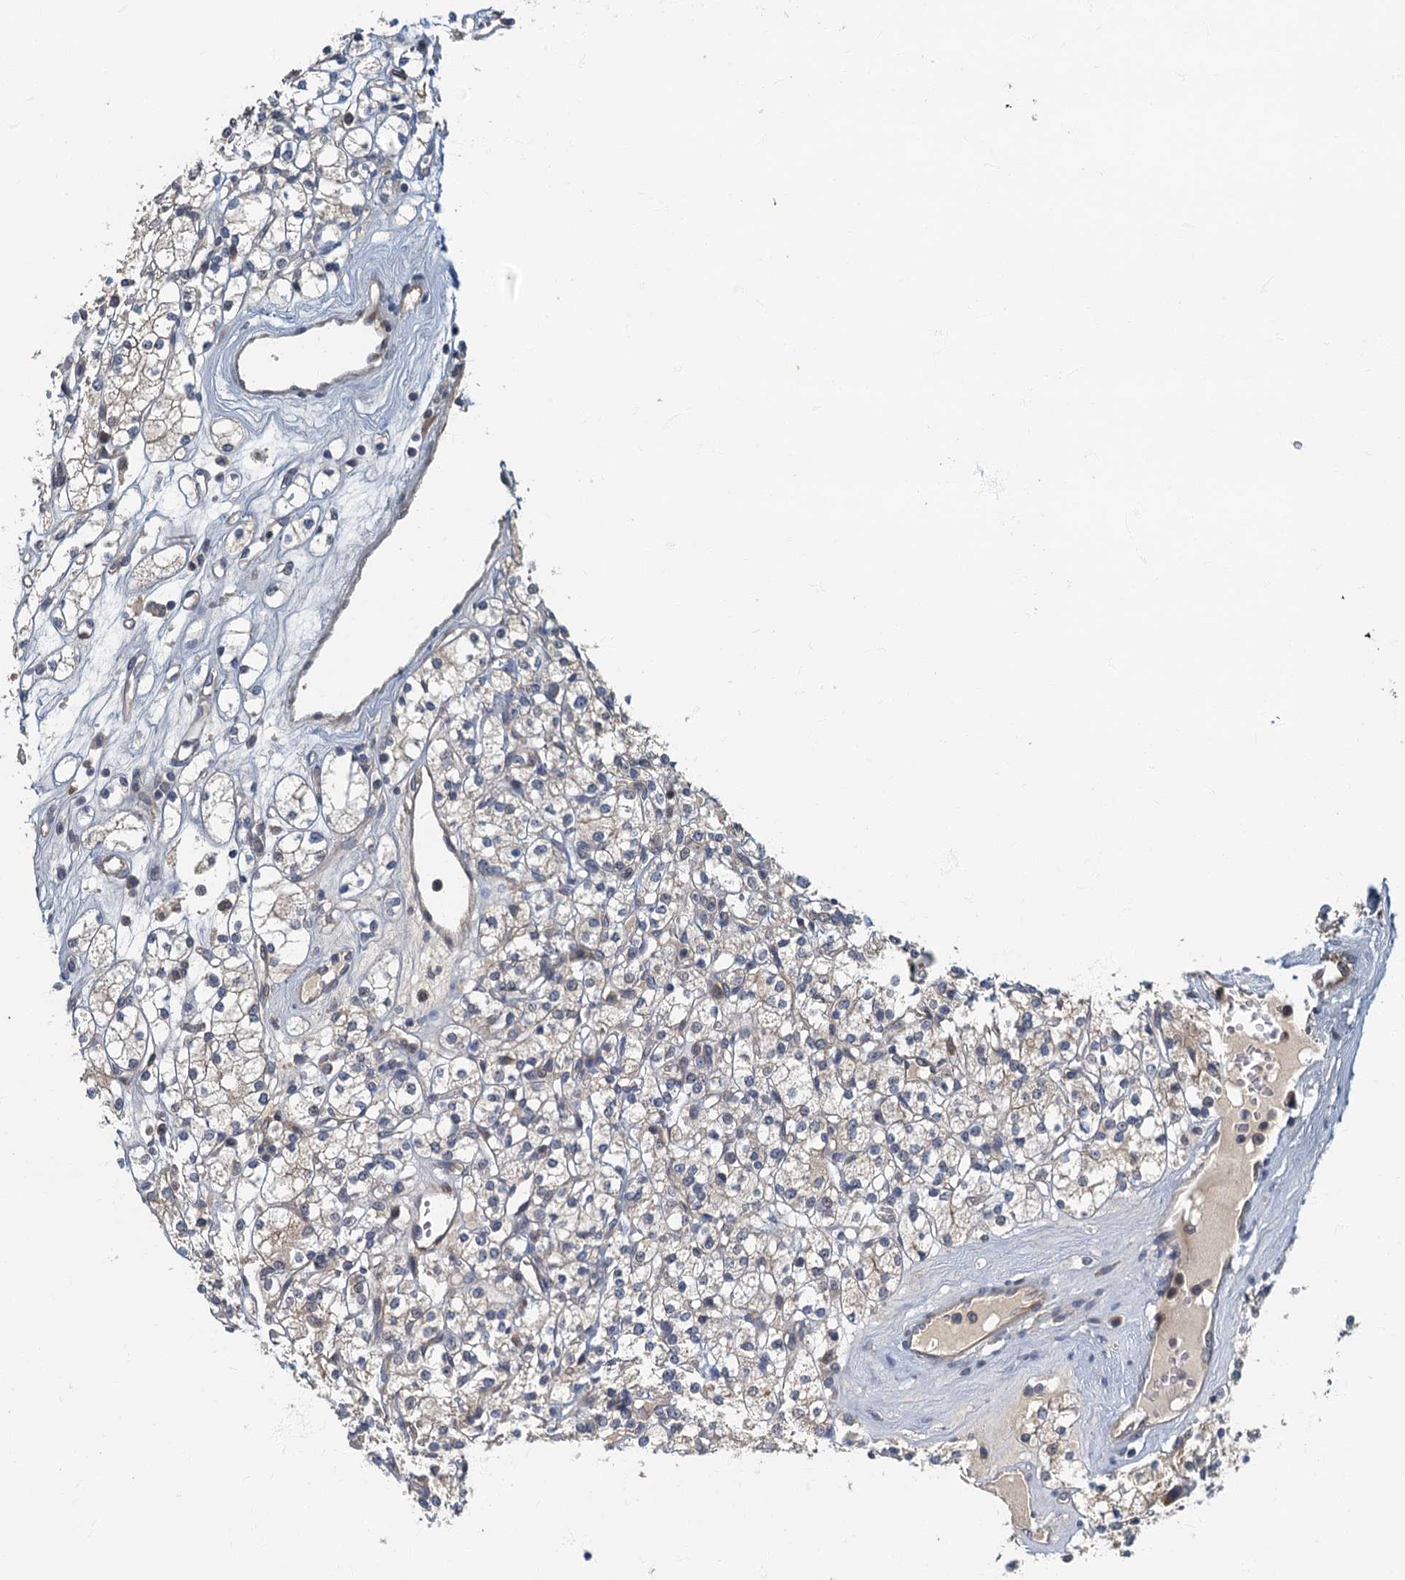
{"staining": {"intensity": "weak", "quantity": "<25%", "location": "cytoplasmic/membranous"}, "tissue": "renal cancer", "cell_type": "Tumor cells", "image_type": "cancer", "snomed": [{"axis": "morphology", "description": "Adenocarcinoma, NOS"}, {"axis": "topography", "description": "Kidney"}], "caption": "High magnification brightfield microscopy of renal cancer stained with DAB (brown) and counterstained with hematoxylin (blue): tumor cells show no significant positivity.", "gene": "CKAP2L", "patient": {"sex": "male", "age": 77}}